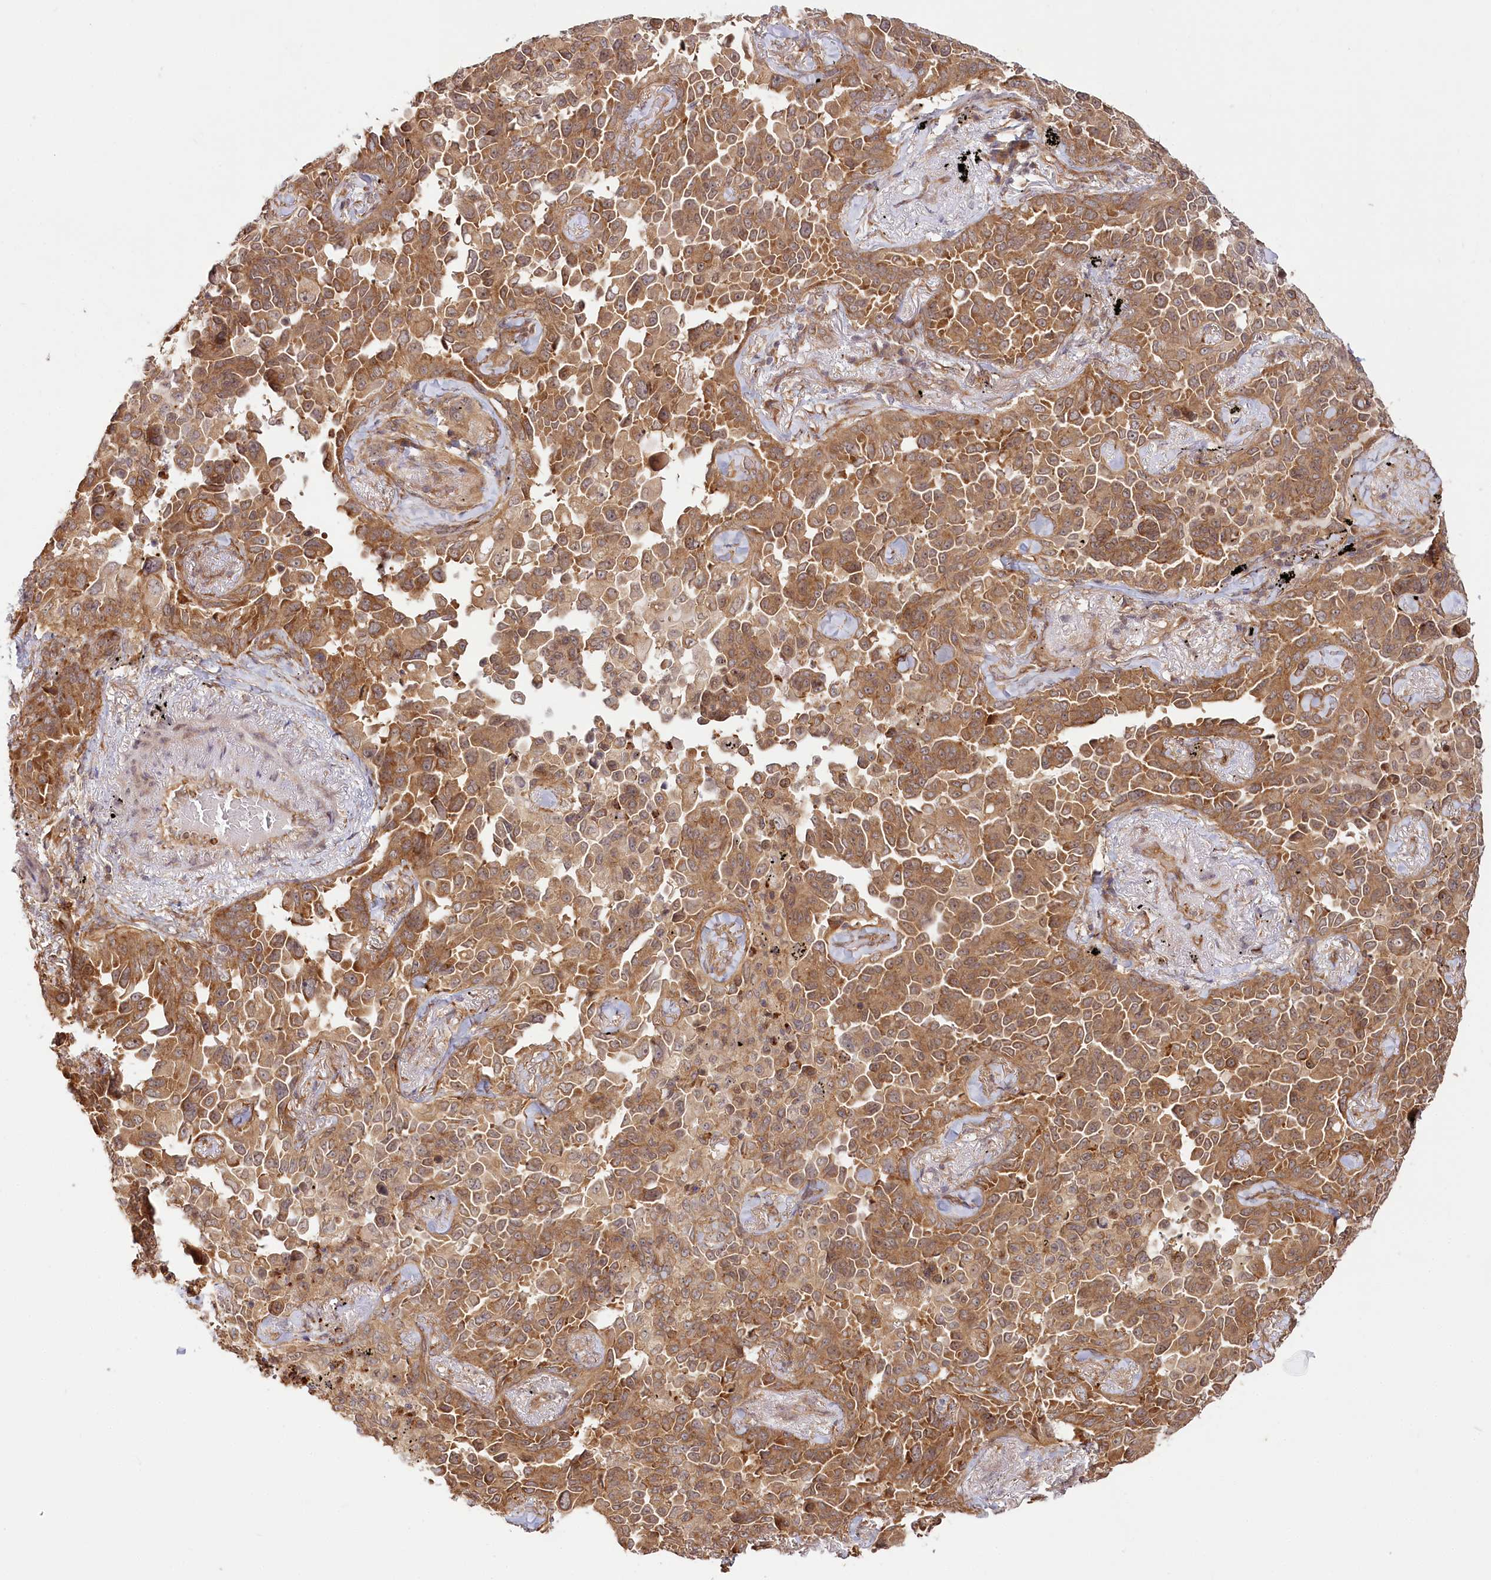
{"staining": {"intensity": "moderate", "quantity": ">75%", "location": "cytoplasmic/membranous"}, "tissue": "lung cancer", "cell_type": "Tumor cells", "image_type": "cancer", "snomed": [{"axis": "morphology", "description": "Adenocarcinoma, NOS"}, {"axis": "topography", "description": "Lung"}], "caption": "This micrograph shows lung cancer stained with immunohistochemistry to label a protein in brown. The cytoplasmic/membranous of tumor cells show moderate positivity for the protein. Nuclei are counter-stained blue.", "gene": "CEP70", "patient": {"sex": "female", "age": 67}}